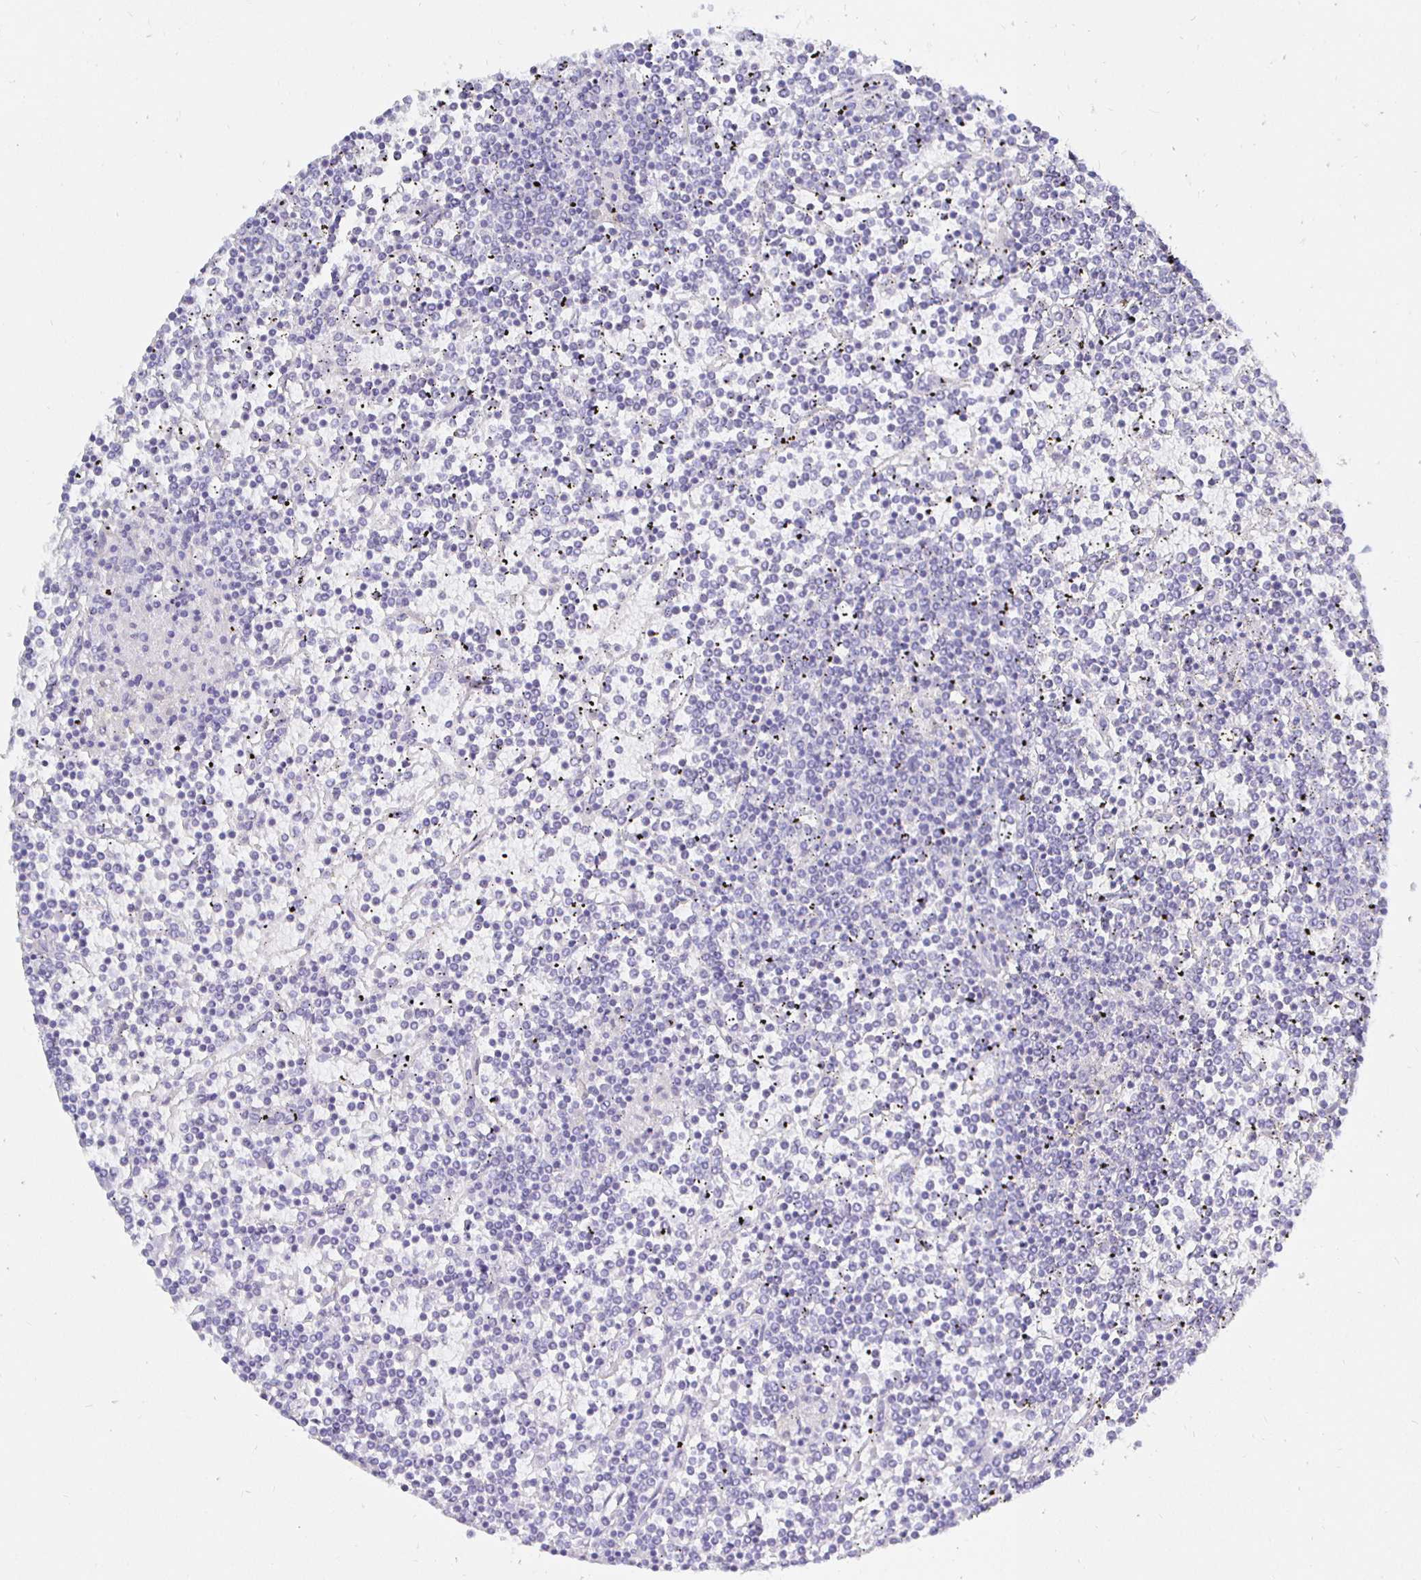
{"staining": {"intensity": "negative", "quantity": "none", "location": "none"}, "tissue": "lymphoma", "cell_type": "Tumor cells", "image_type": "cancer", "snomed": [{"axis": "morphology", "description": "Malignant lymphoma, non-Hodgkin's type, Low grade"}, {"axis": "topography", "description": "Spleen"}], "caption": "Tumor cells show no significant staining in lymphoma. Brightfield microscopy of IHC stained with DAB (brown) and hematoxylin (blue), captured at high magnification.", "gene": "UMOD", "patient": {"sex": "female", "age": 19}}